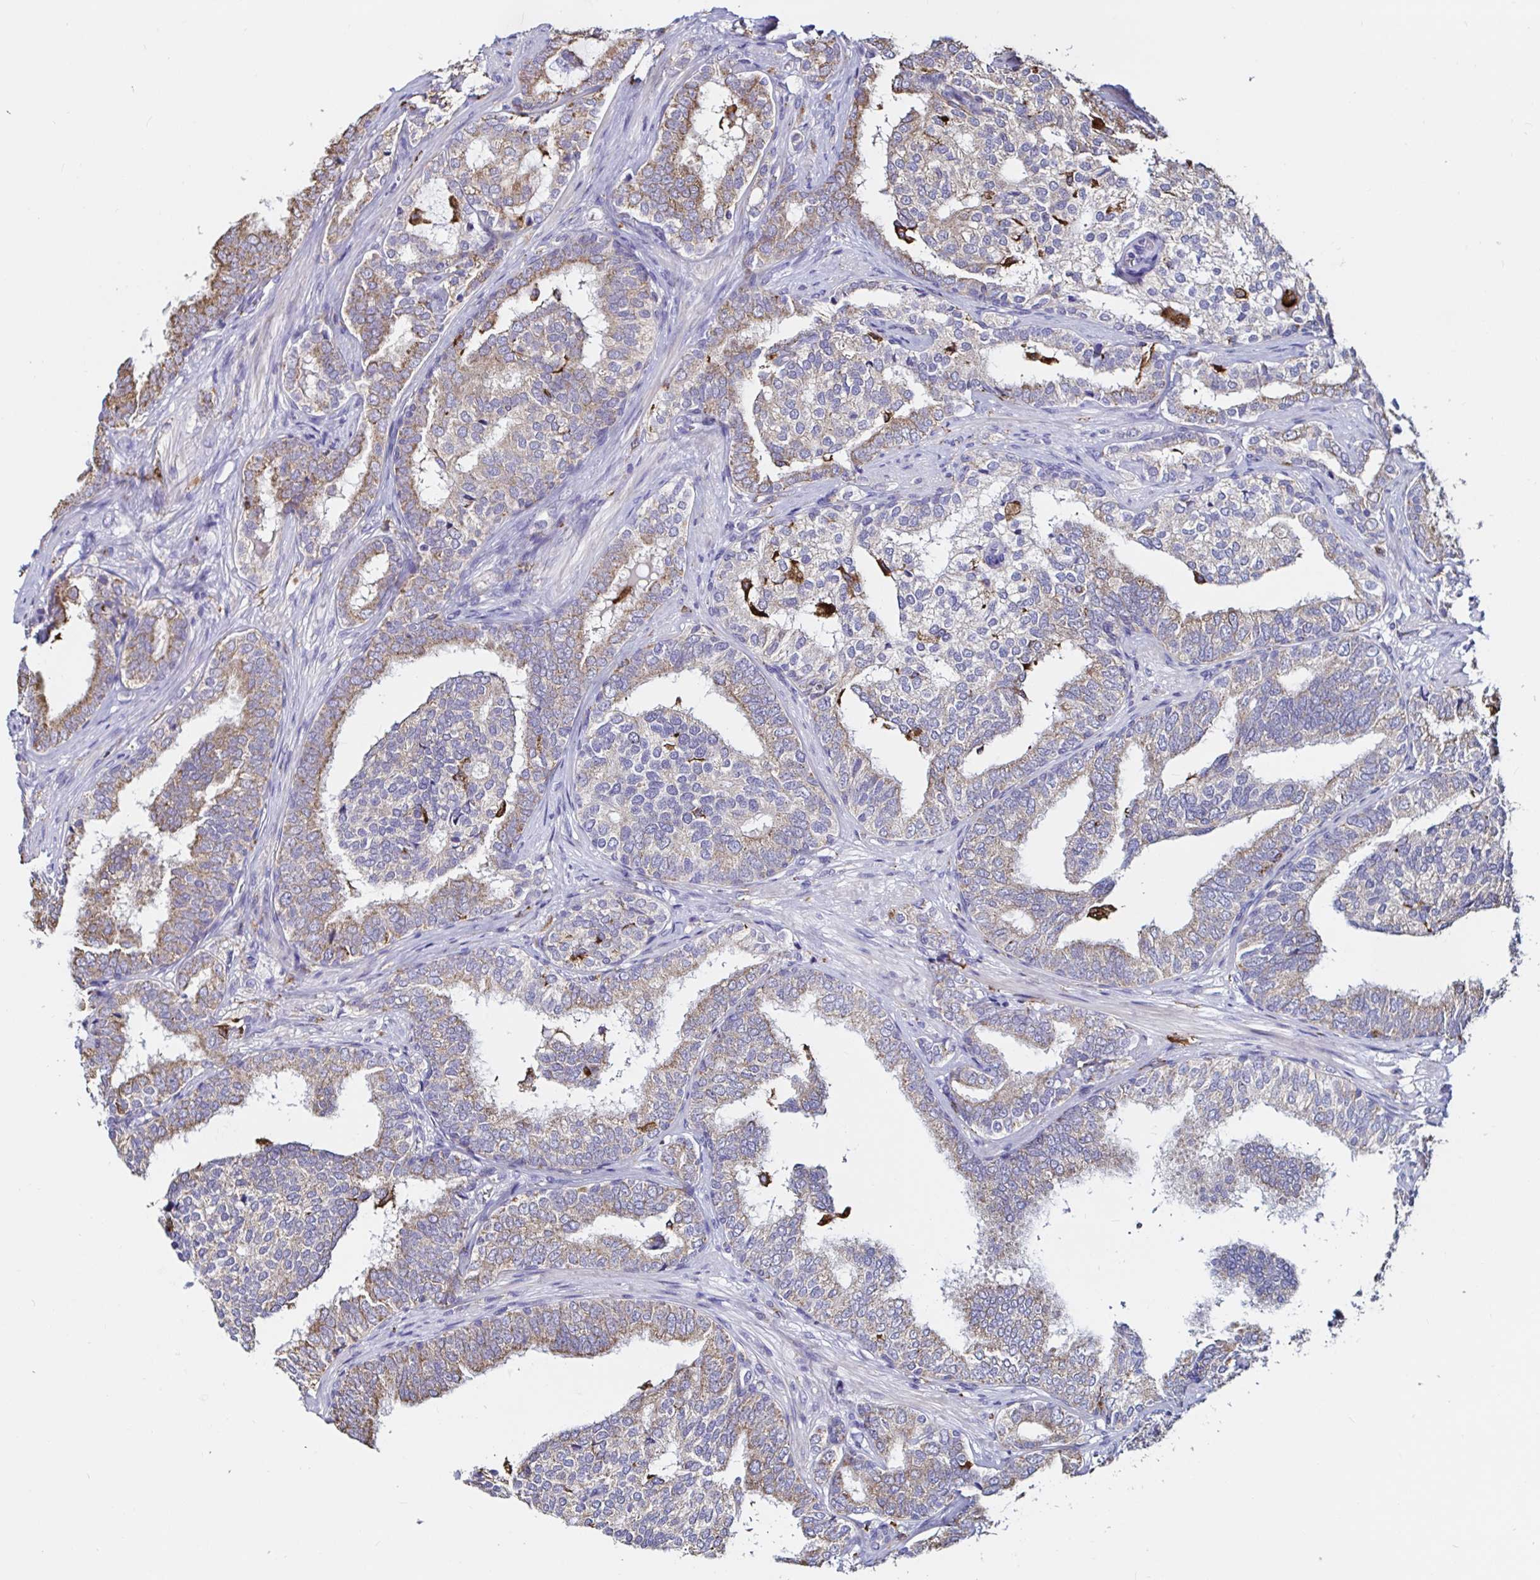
{"staining": {"intensity": "weak", "quantity": ">75%", "location": "cytoplasmic/membranous"}, "tissue": "prostate cancer", "cell_type": "Tumor cells", "image_type": "cancer", "snomed": [{"axis": "morphology", "description": "Adenocarcinoma, High grade"}, {"axis": "topography", "description": "Prostate"}], "caption": "Brown immunohistochemical staining in human high-grade adenocarcinoma (prostate) displays weak cytoplasmic/membranous staining in approximately >75% of tumor cells. (DAB IHC with brightfield microscopy, high magnification).", "gene": "MSR1", "patient": {"sex": "male", "age": 72}}